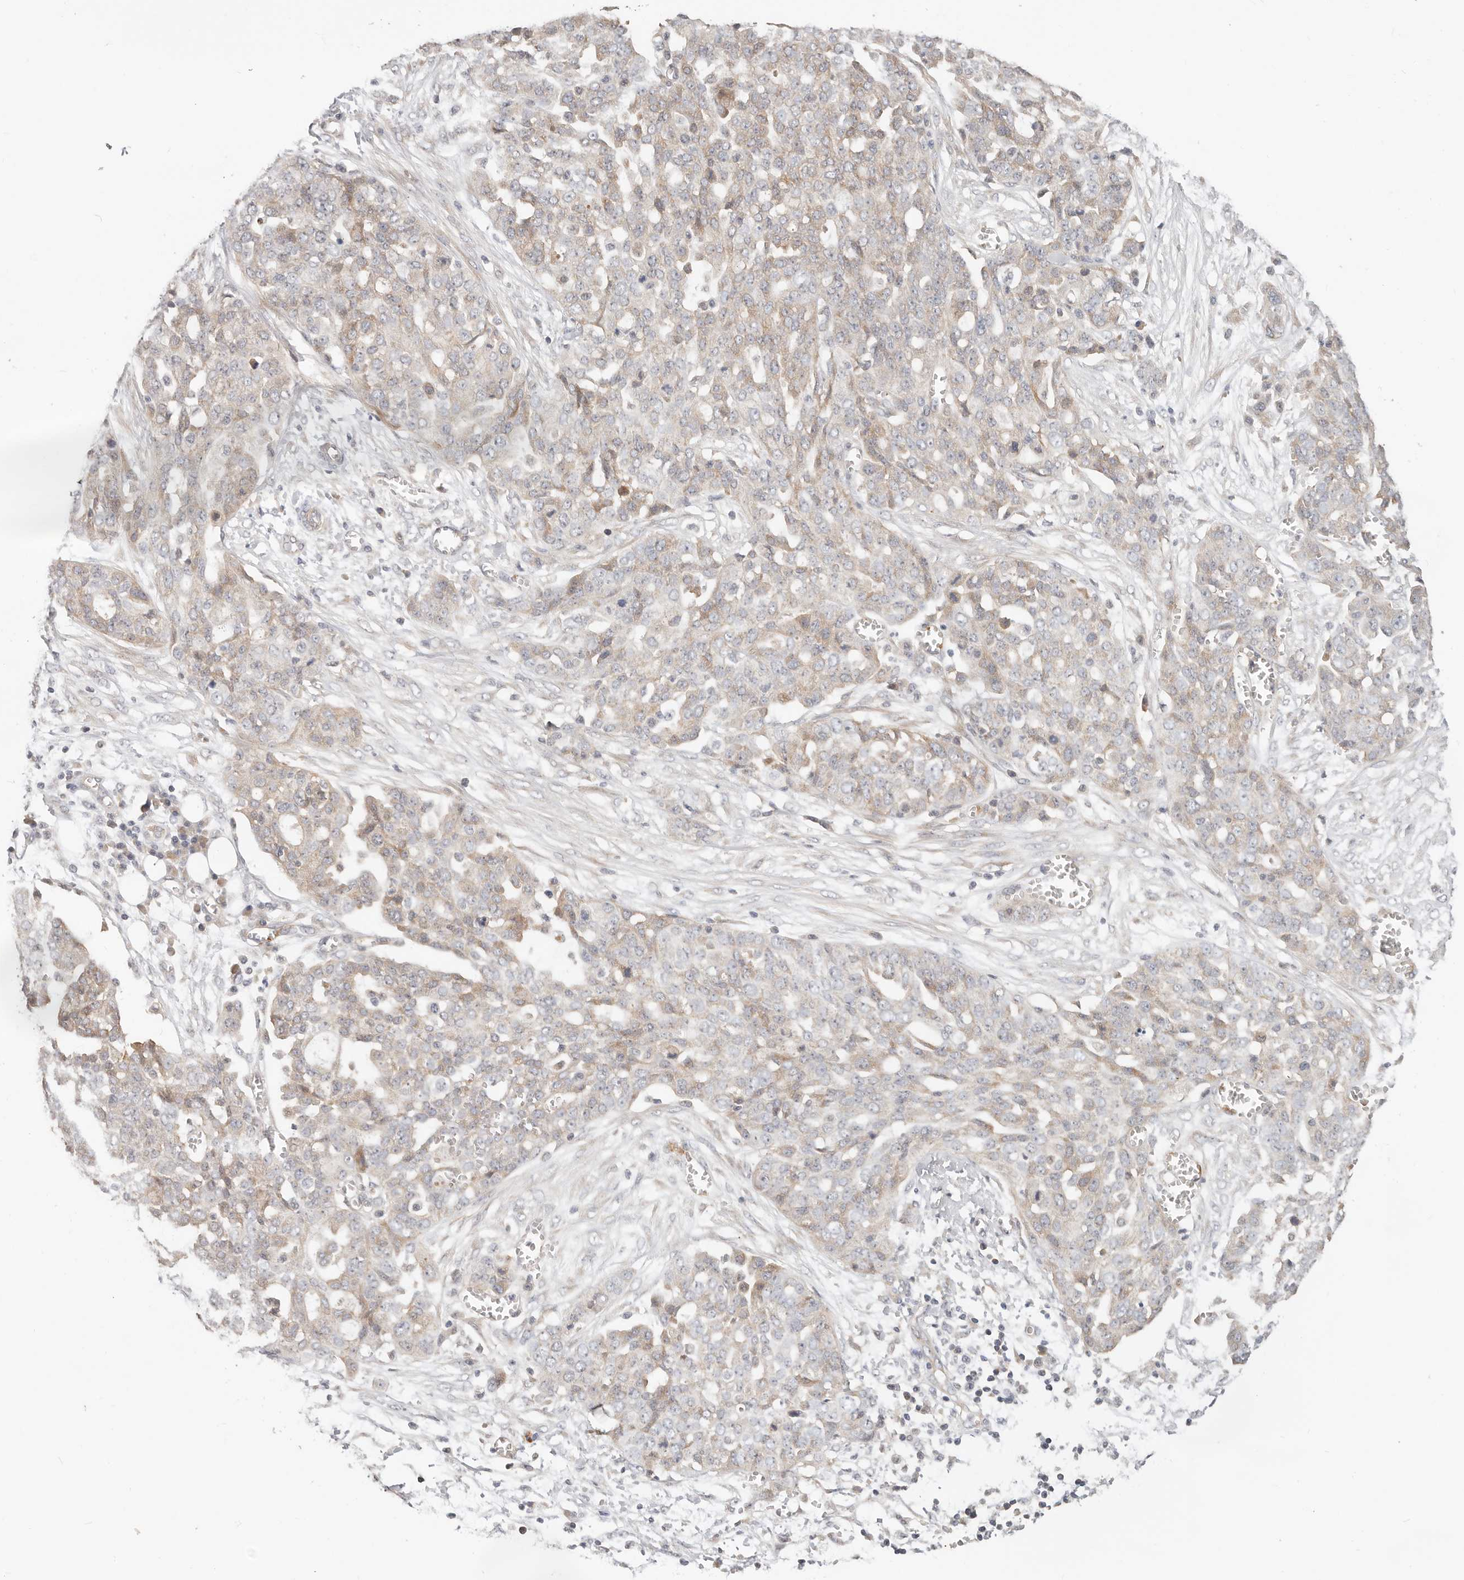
{"staining": {"intensity": "weak", "quantity": "<25%", "location": "cytoplasmic/membranous"}, "tissue": "ovarian cancer", "cell_type": "Tumor cells", "image_type": "cancer", "snomed": [{"axis": "morphology", "description": "Cystadenocarcinoma, serous, NOS"}, {"axis": "topography", "description": "Soft tissue"}, {"axis": "topography", "description": "Ovary"}], "caption": "Immunohistochemistry (IHC) histopathology image of neoplastic tissue: ovarian cancer stained with DAB (3,3'-diaminobenzidine) exhibits no significant protein expression in tumor cells.", "gene": "ZRANB1", "patient": {"sex": "female", "age": 57}}